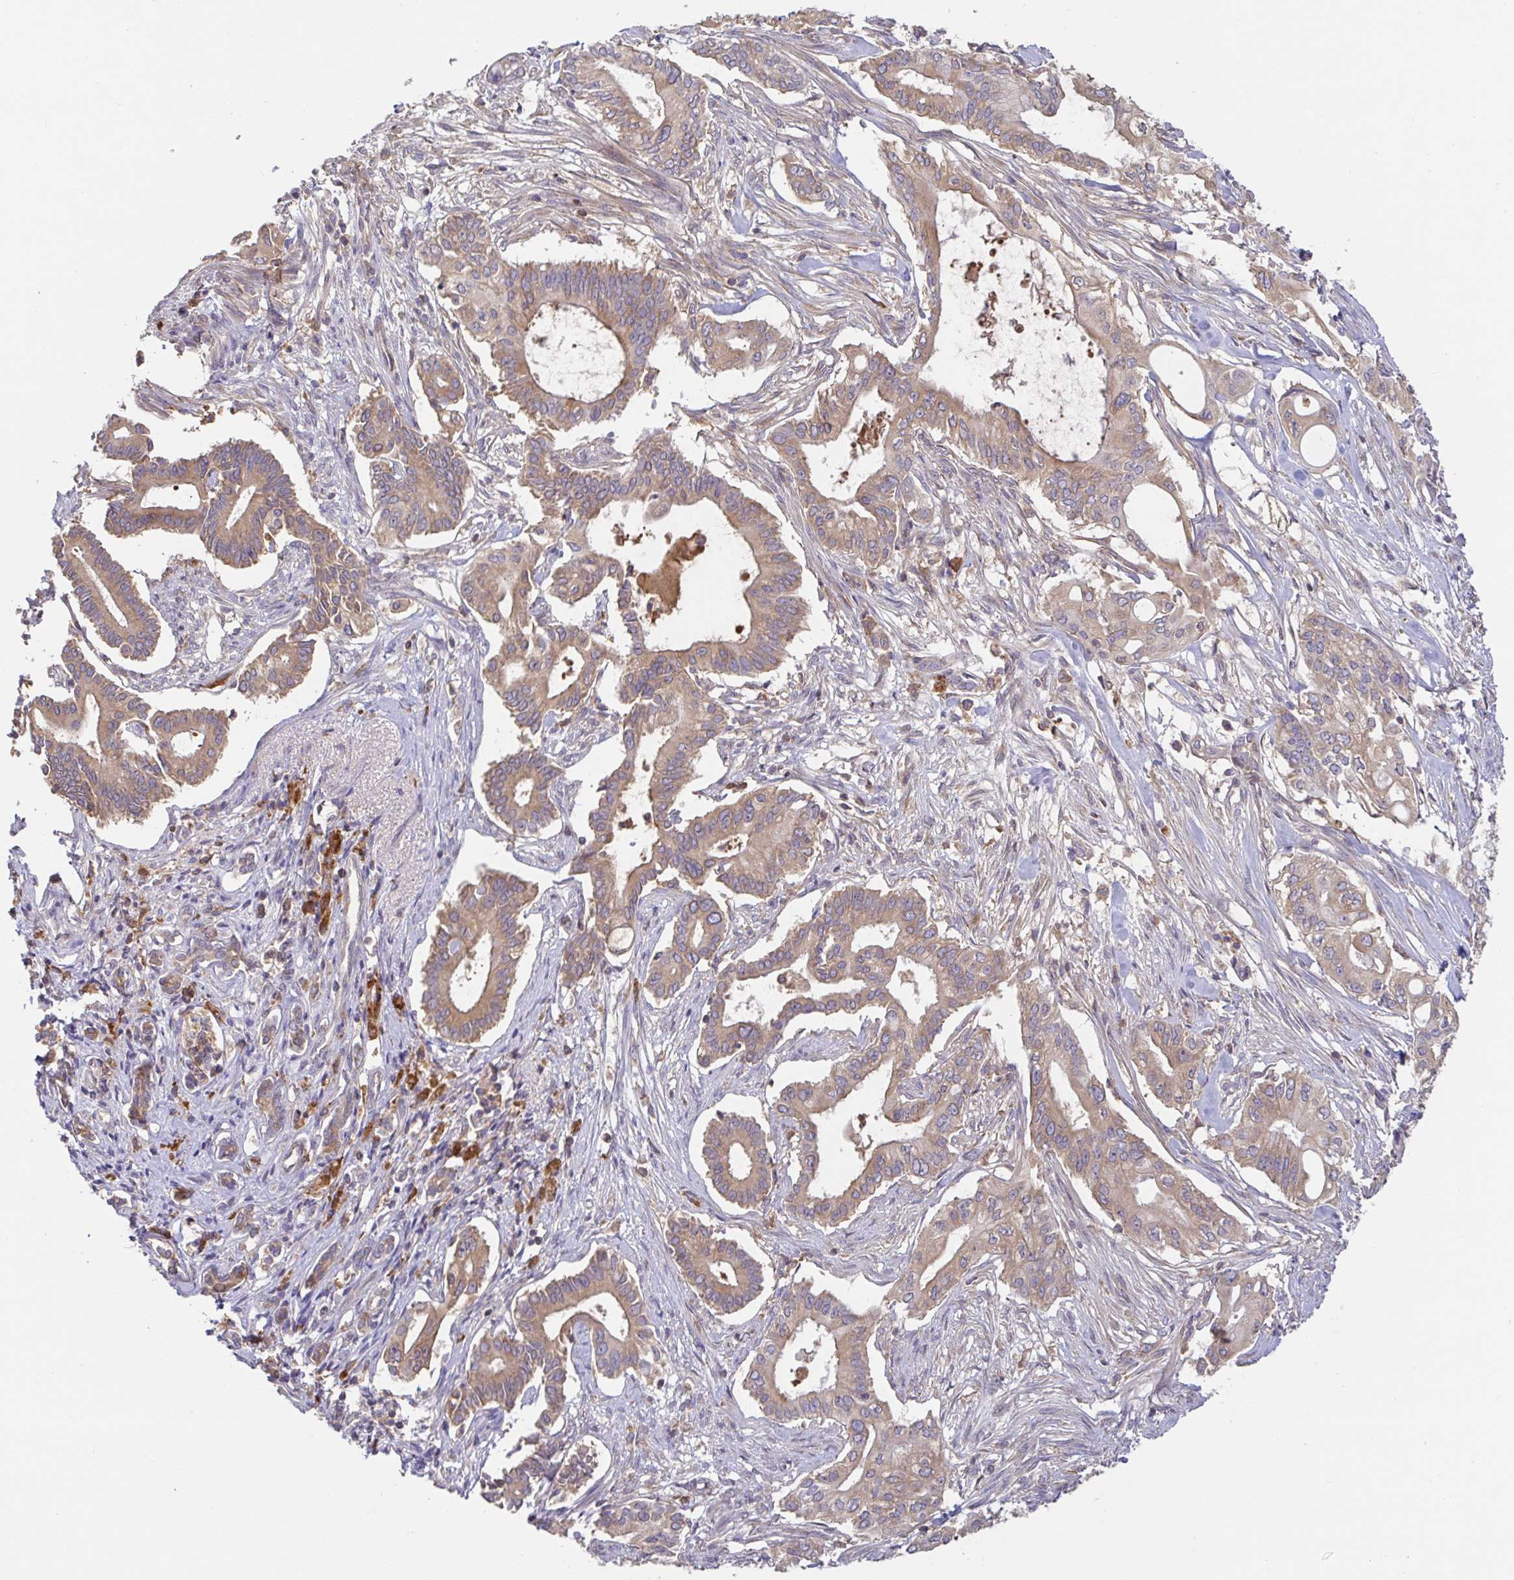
{"staining": {"intensity": "weak", "quantity": ">75%", "location": "cytoplasmic/membranous"}, "tissue": "pancreatic cancer", "cell_type": "Tumor cells", "image_type": "cancer", "snomed": [{"axis": "morphology", "description": "Adenocarcinoma, NOS"}, {"axis": "topography", "description": "Pancreas"}], "caption": "Brown immunohistochemical staining in pancreatic cancer (adenocarcinoma) displays weak cytoplasmic/membranous positivity in approximately >75% of tumor cells. The protein of interest is shown in brown color, while the nuclei are stained blue.", "gene": "LARP1", "patient": {"sex": "female", "age": 68}}